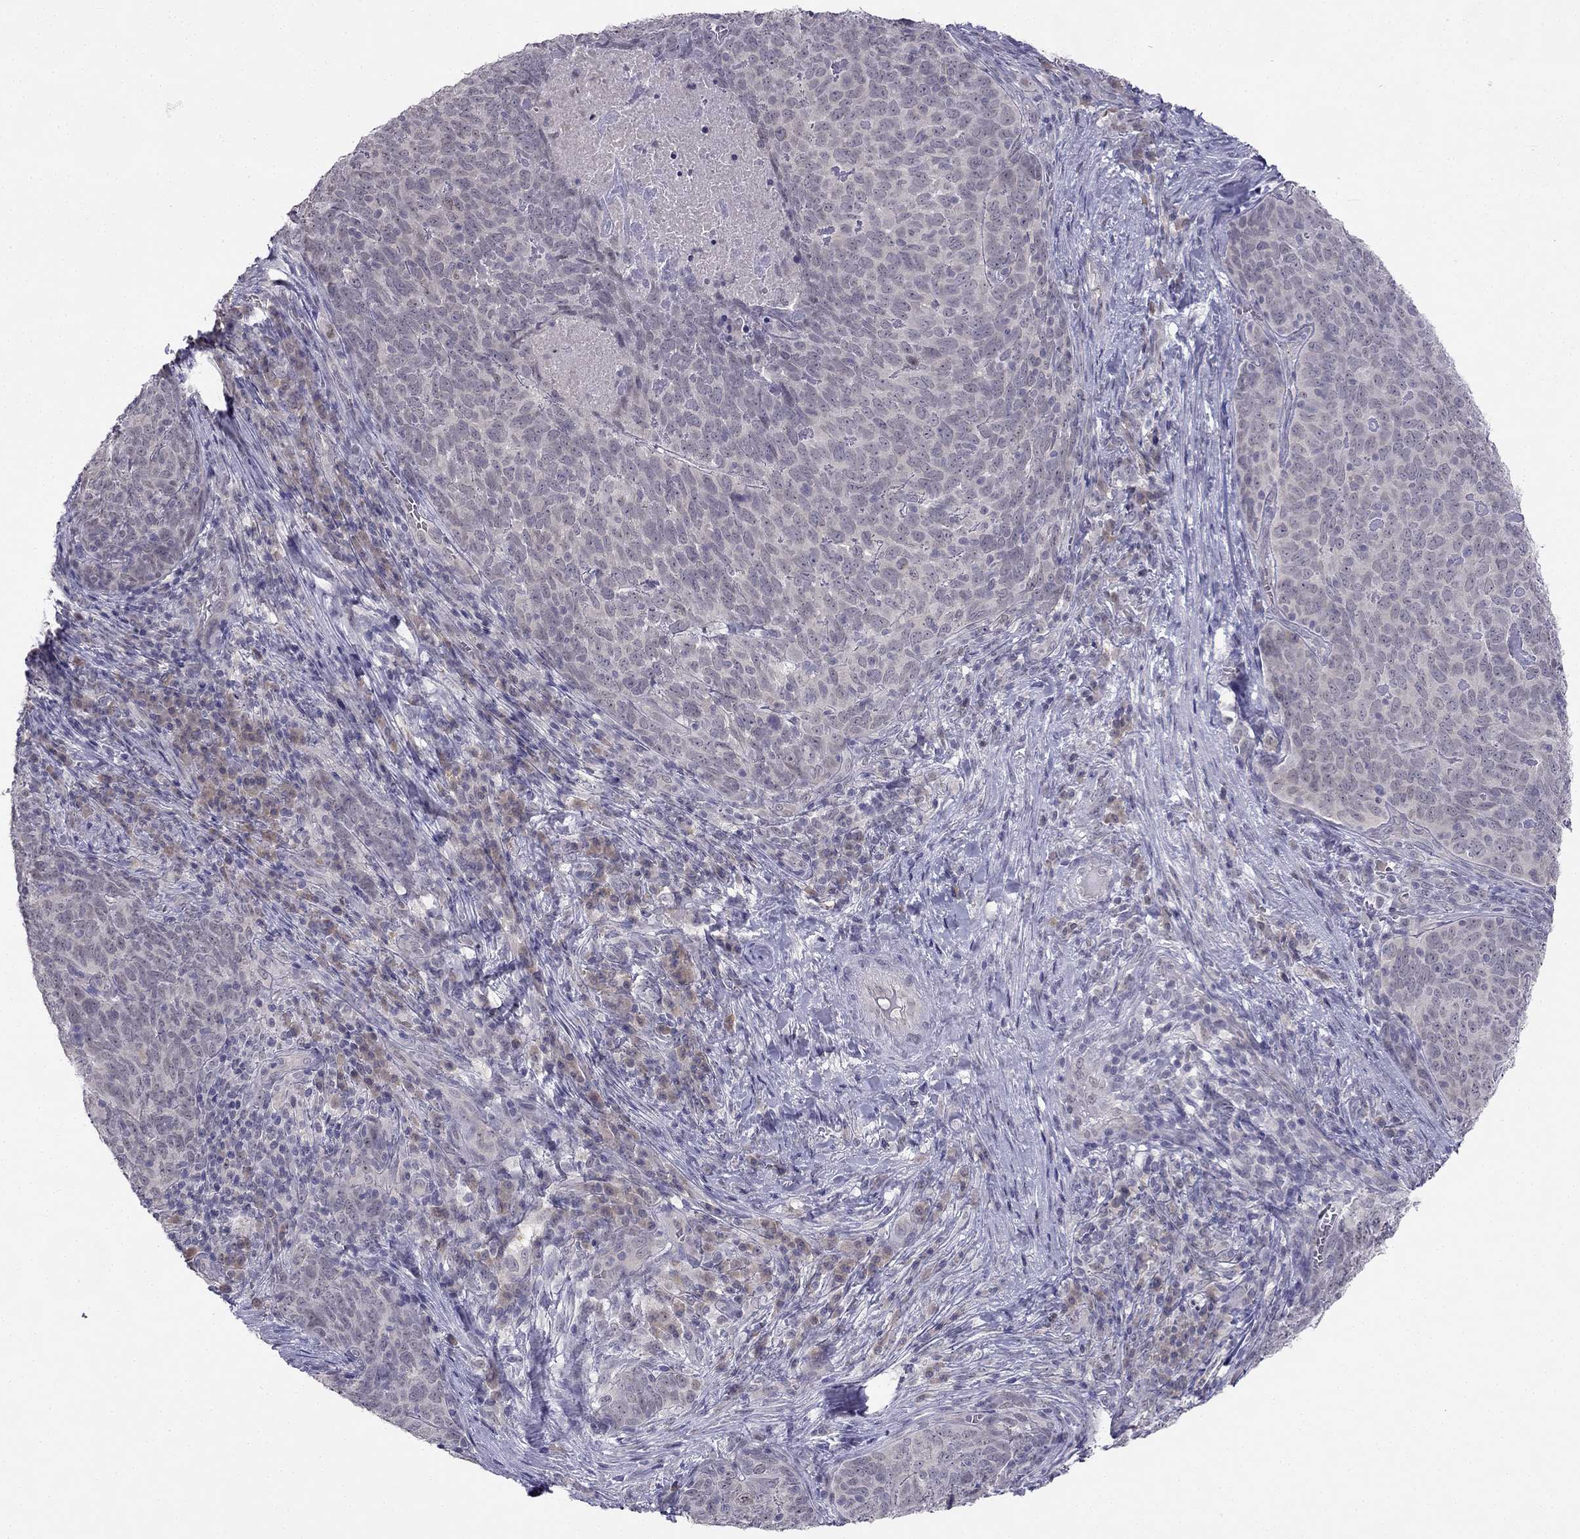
{"staining": {"intensity": "negative", "quantity": "none", "location": "none"}, "tissue": "skin cancer", "cell_type": "Tumor cells", "image_type": "cancer", "snomed": [{"axis": "morphology", "description": "Squamous cell carcinoma, NOS"}, {"axis": "topography", "description": "Skin"}, {"axis": "topography", "description": "Anal"}], "caption": "There is no significant staining in tumor cells of skin cancer.", "gene": "C16orf89", "patient": {"sex": "female", "age": 51}}